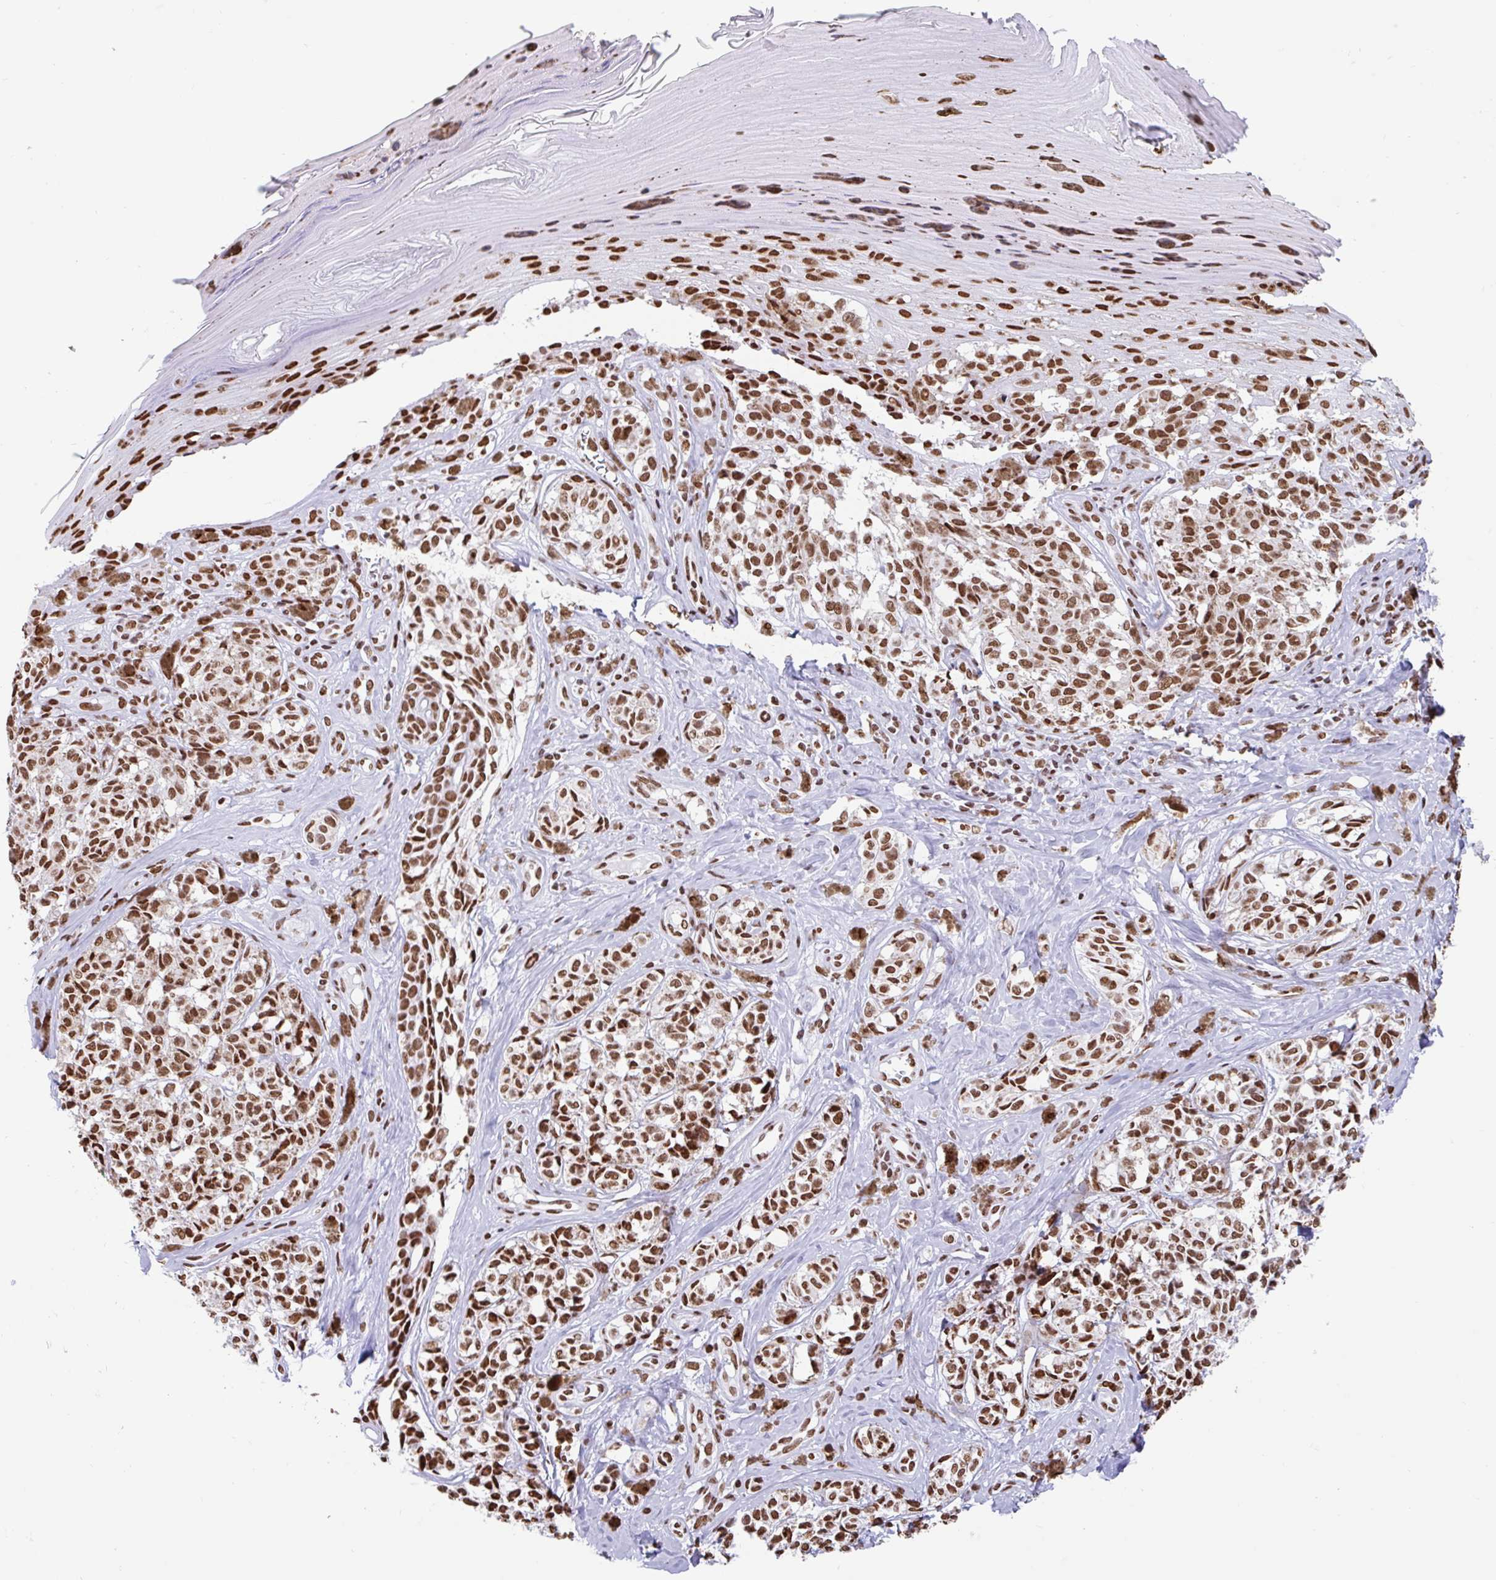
{"staining": {"intensity": "strong", "quantity": ">75%", "location": "nuclear"}, "tissue": "melanoma", "cell_type": "Tumor cells", "image_type": "cancer", "snomed": [{"axis": "morphology", "description": "Malignant melanoma, NOS"}, {"axis": "topography", "description": "Skin"}], "caption": "Human melanoma stained with a protein marker reveals strong staining in tumor cells.", "gene": "KHDRBS1", "patient": {"sex": "female", "age": 65}}